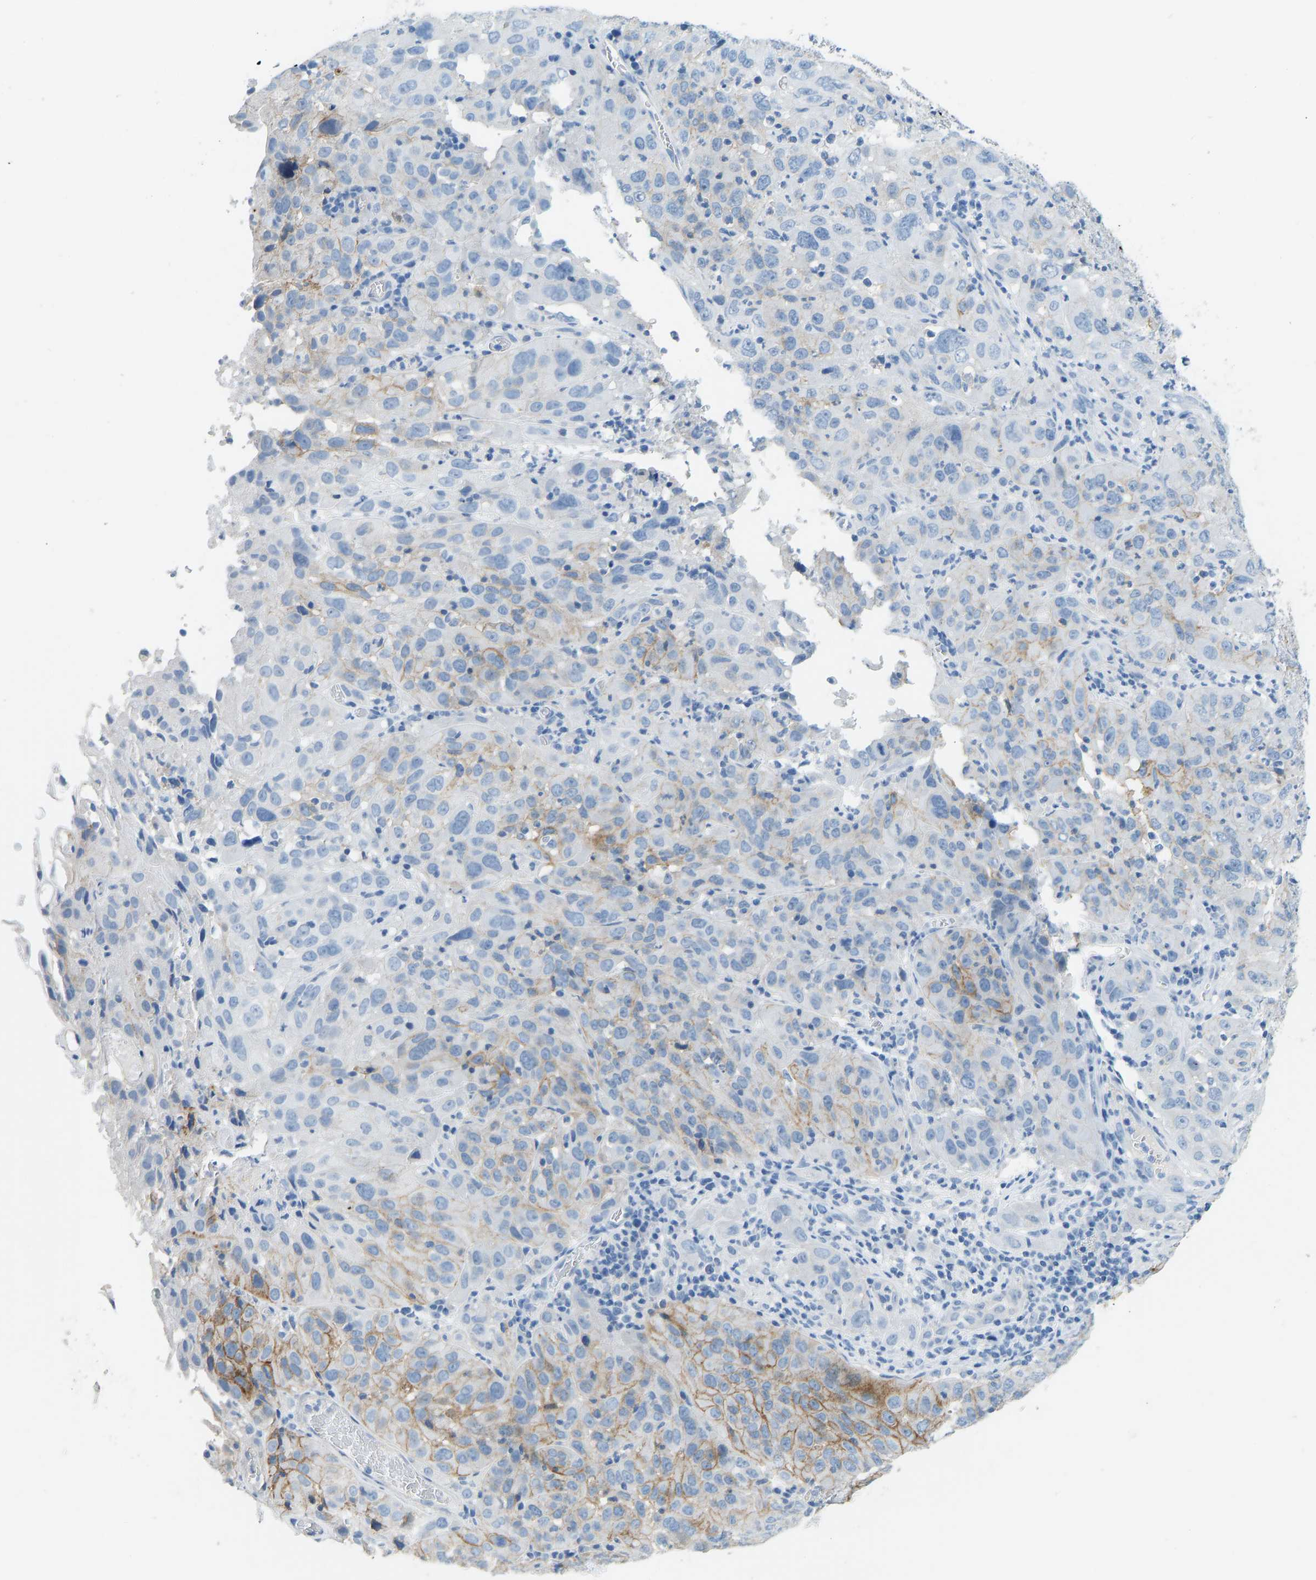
{"staining": {"intensity": "moderate", "quantity": "25%-75%", "location": "cytoplasmic/membranous"}, "tissue": "cervical cancer", "cell_type": "Tumor cells", "image_type": "cancer", "snomed": [{"axis": "morphology", "description": "Squamous cell carcinoma, NOS"}, {"axis": "topography", "description": "Cervix"}], "caption": "Immunohistochemical staining of squamous cell carcinoma (cervical) demonstrates medium levels of moderate cytoplasmic/membranous staining in approximately 25%-75% of tumor cells.", "gene": "ATP1A1", "patient": {"sex": "female", "age": 32}}